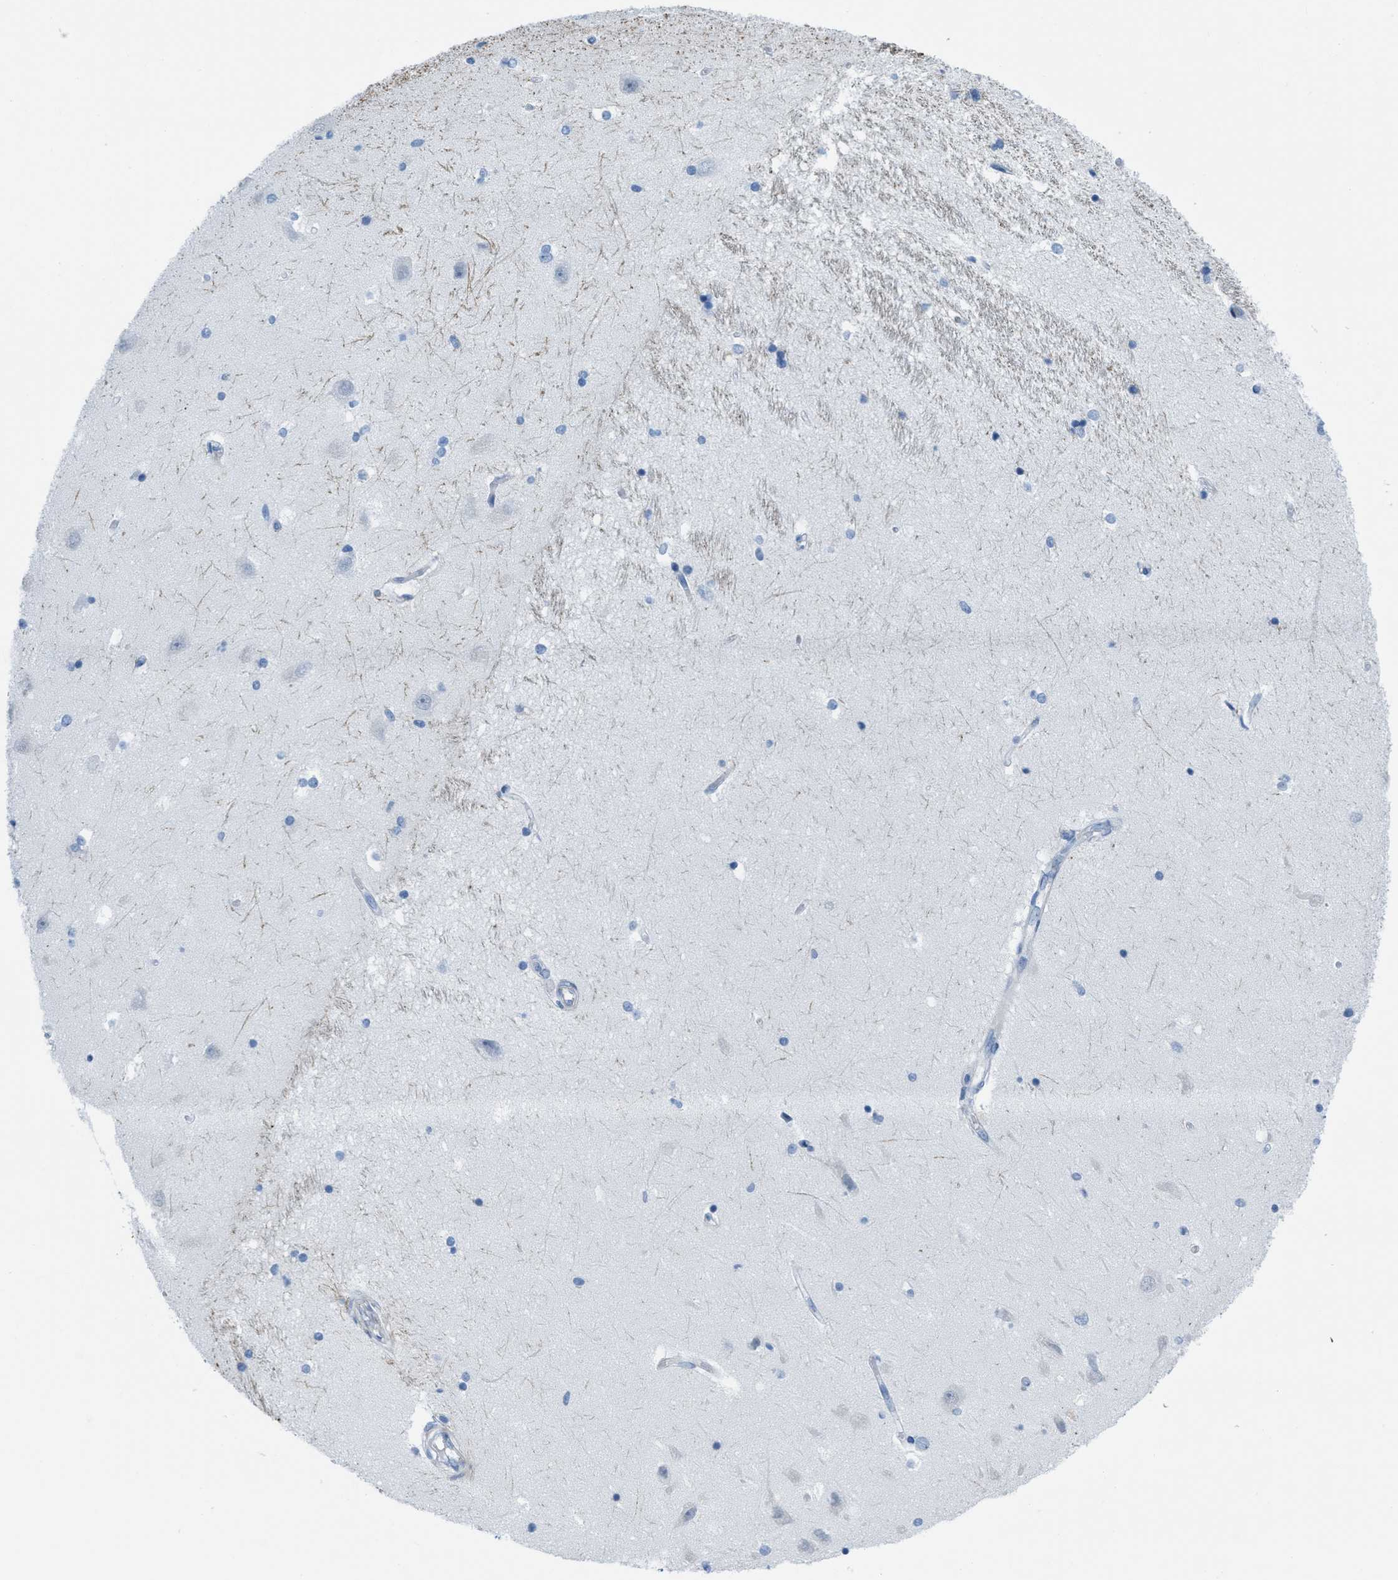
{"staining": {"intensity": "negative", "quantity": "none", "location": "none"}, "tissue": "hippocampus", "cell_type": "Glial cells", "image_type": "normal", "snomed": [{"axis": "morphology", "description": "Normal tissue, NOS"}, {"axis": "topography", "description": "Hippocampus"}], "caption": "The histopathology image demonstrates no staining of glial cells in unremarkable hippocampus. (DAB immunohistochemistry, high magnification).", "gene": "SLC12A1", "patient": {"sex": "male", "age": 45}}